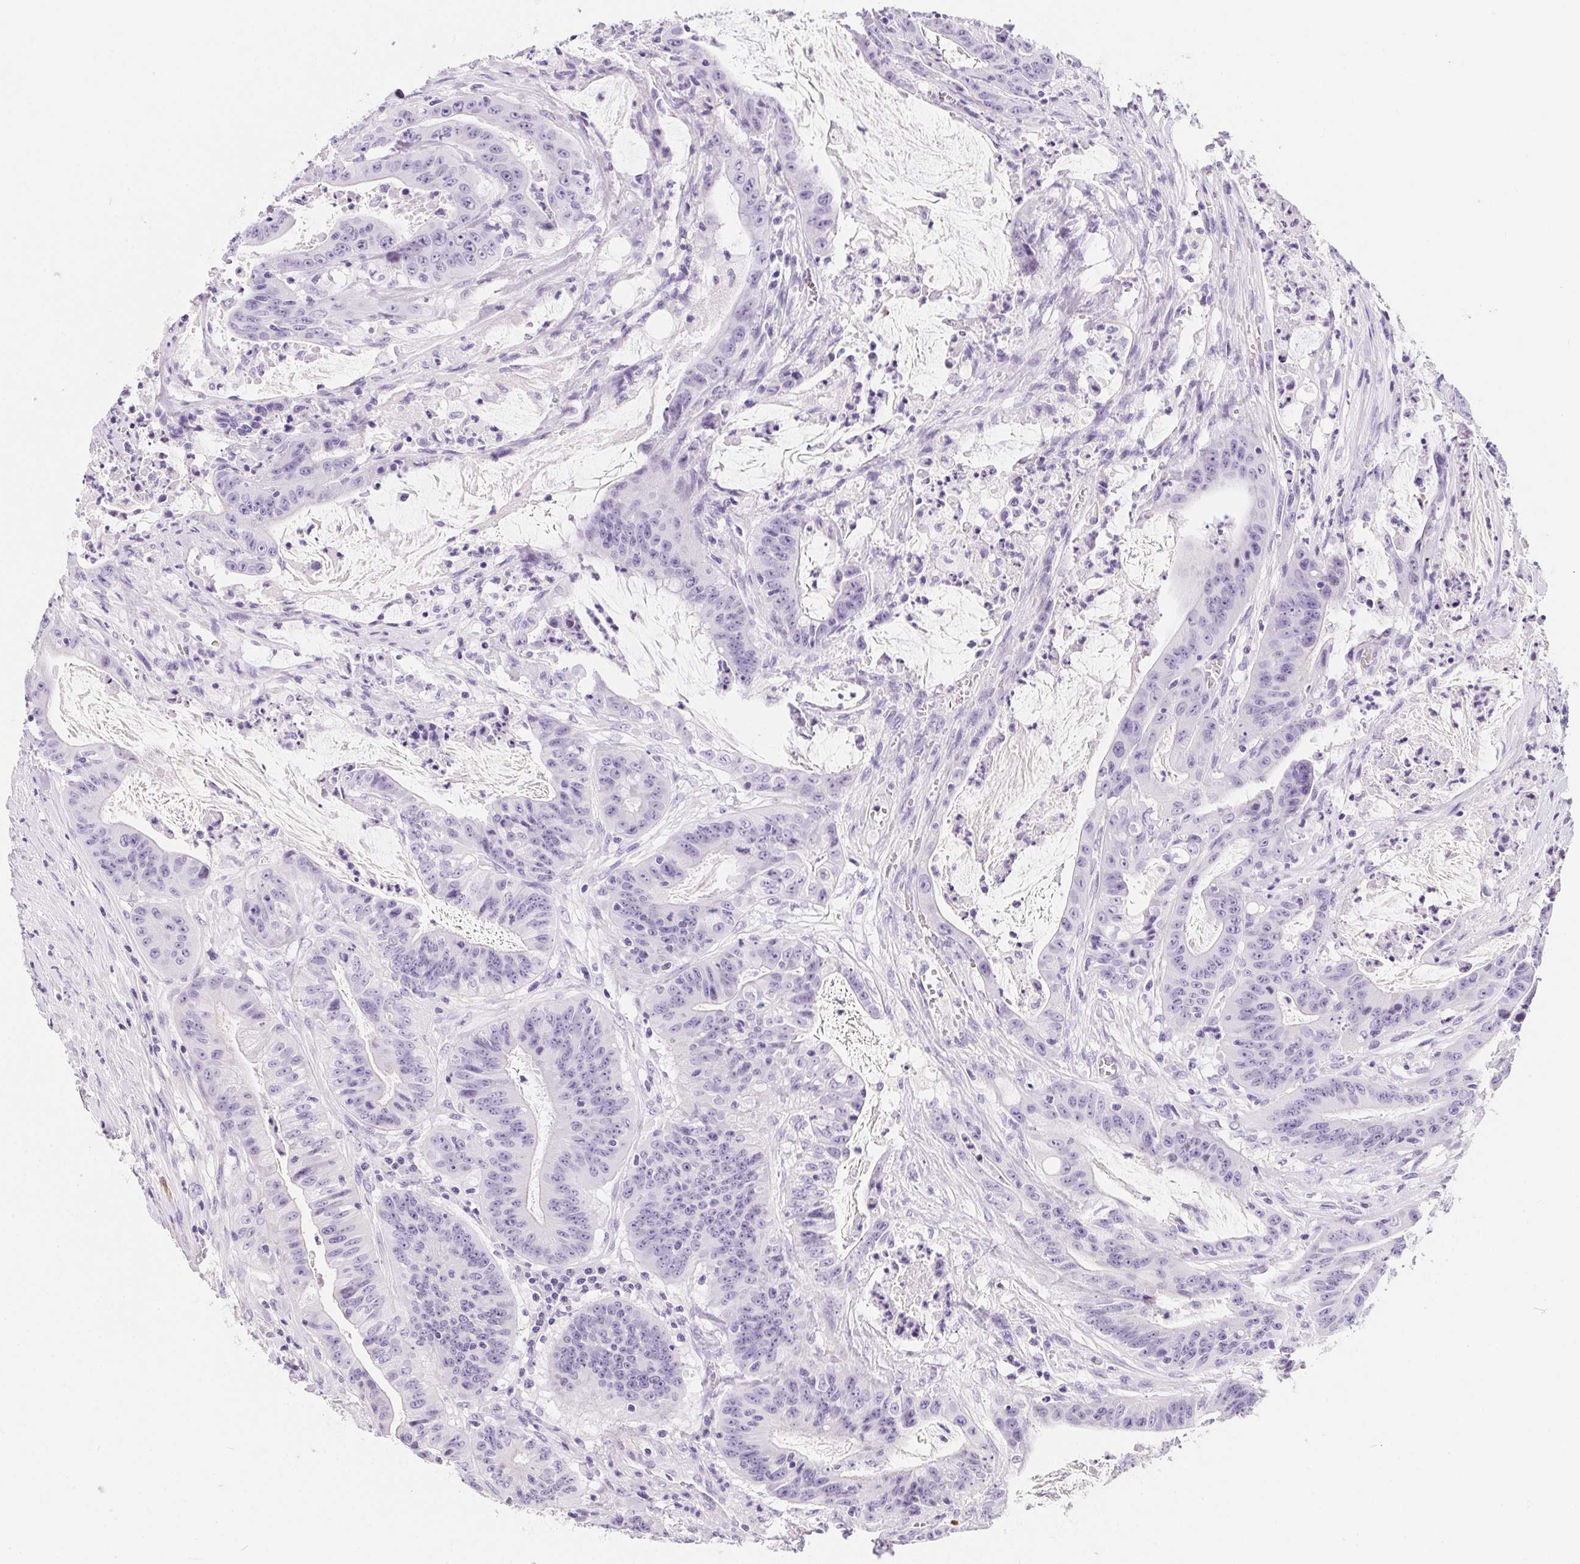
{"staining": {"intensity": "negative", "quantity": "none", "location": "none"}, "tissue": "colorectal cancer", "cell_type": "Tumor cells", "image_type": "cancer", "snomed": [{"axis": "morphology", "description": "Adenocarcinoma, NOS"}, {"axis": "topography", "description": "Colon"}], "caption": "Colorectal cancer was stained to show a protein in brown. There is no significant staining in tumor cells. Brightfield microscopy of immunohistochemistry stained with DAB (3,3'-diaminobenzidine) (brown) and hematoxylin (blue), captured at high magnification.", "gene": "AQP5", "patient": {"sex": "male", "age": 33}}